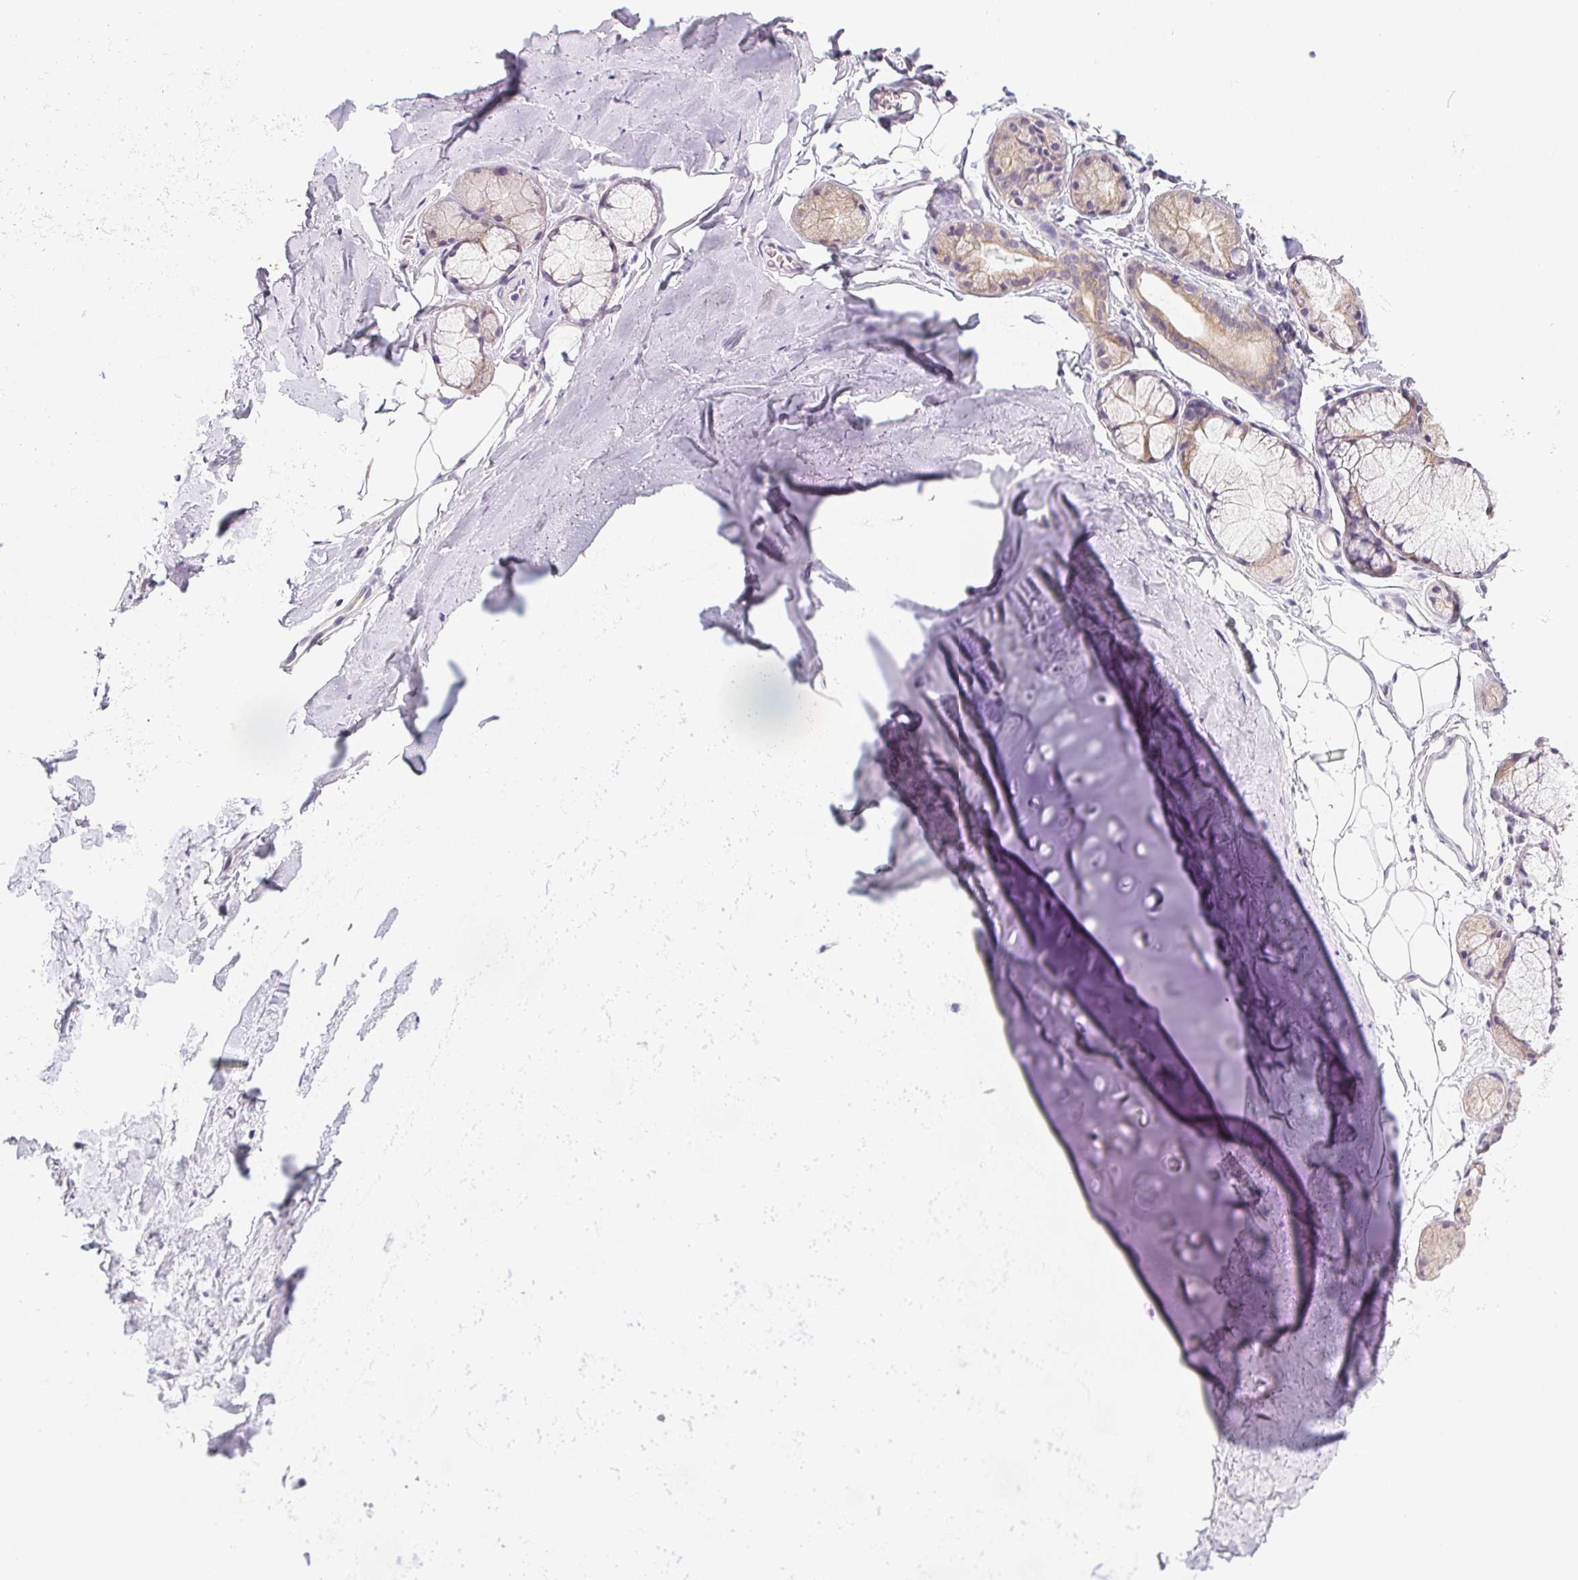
{"staining": {"intensity": "negative", "quantity": "none", "location": "none"}, "tissue": "adipose tissue", "cell_type": "Adipocytes", "image_type": "normal", "snomed": [{"axis": "morphology", "description": "Normal tissue, NOS"}, {"axis": "topography", "description": "Cartilage tissue"}, {"axis": "topography", "description": "Bronchus"}], "caption": "The immunohistochemistry image has no significant staining in adipocytes of adipose tissue. (Stains: DAB immunohistochemistry (IHC) with hematoxylin counter stain, Microscopy: brightfield microscopy at high magnification).", "gene": "SLC17A7", "patient": {"sex": "female", "age": 79}}